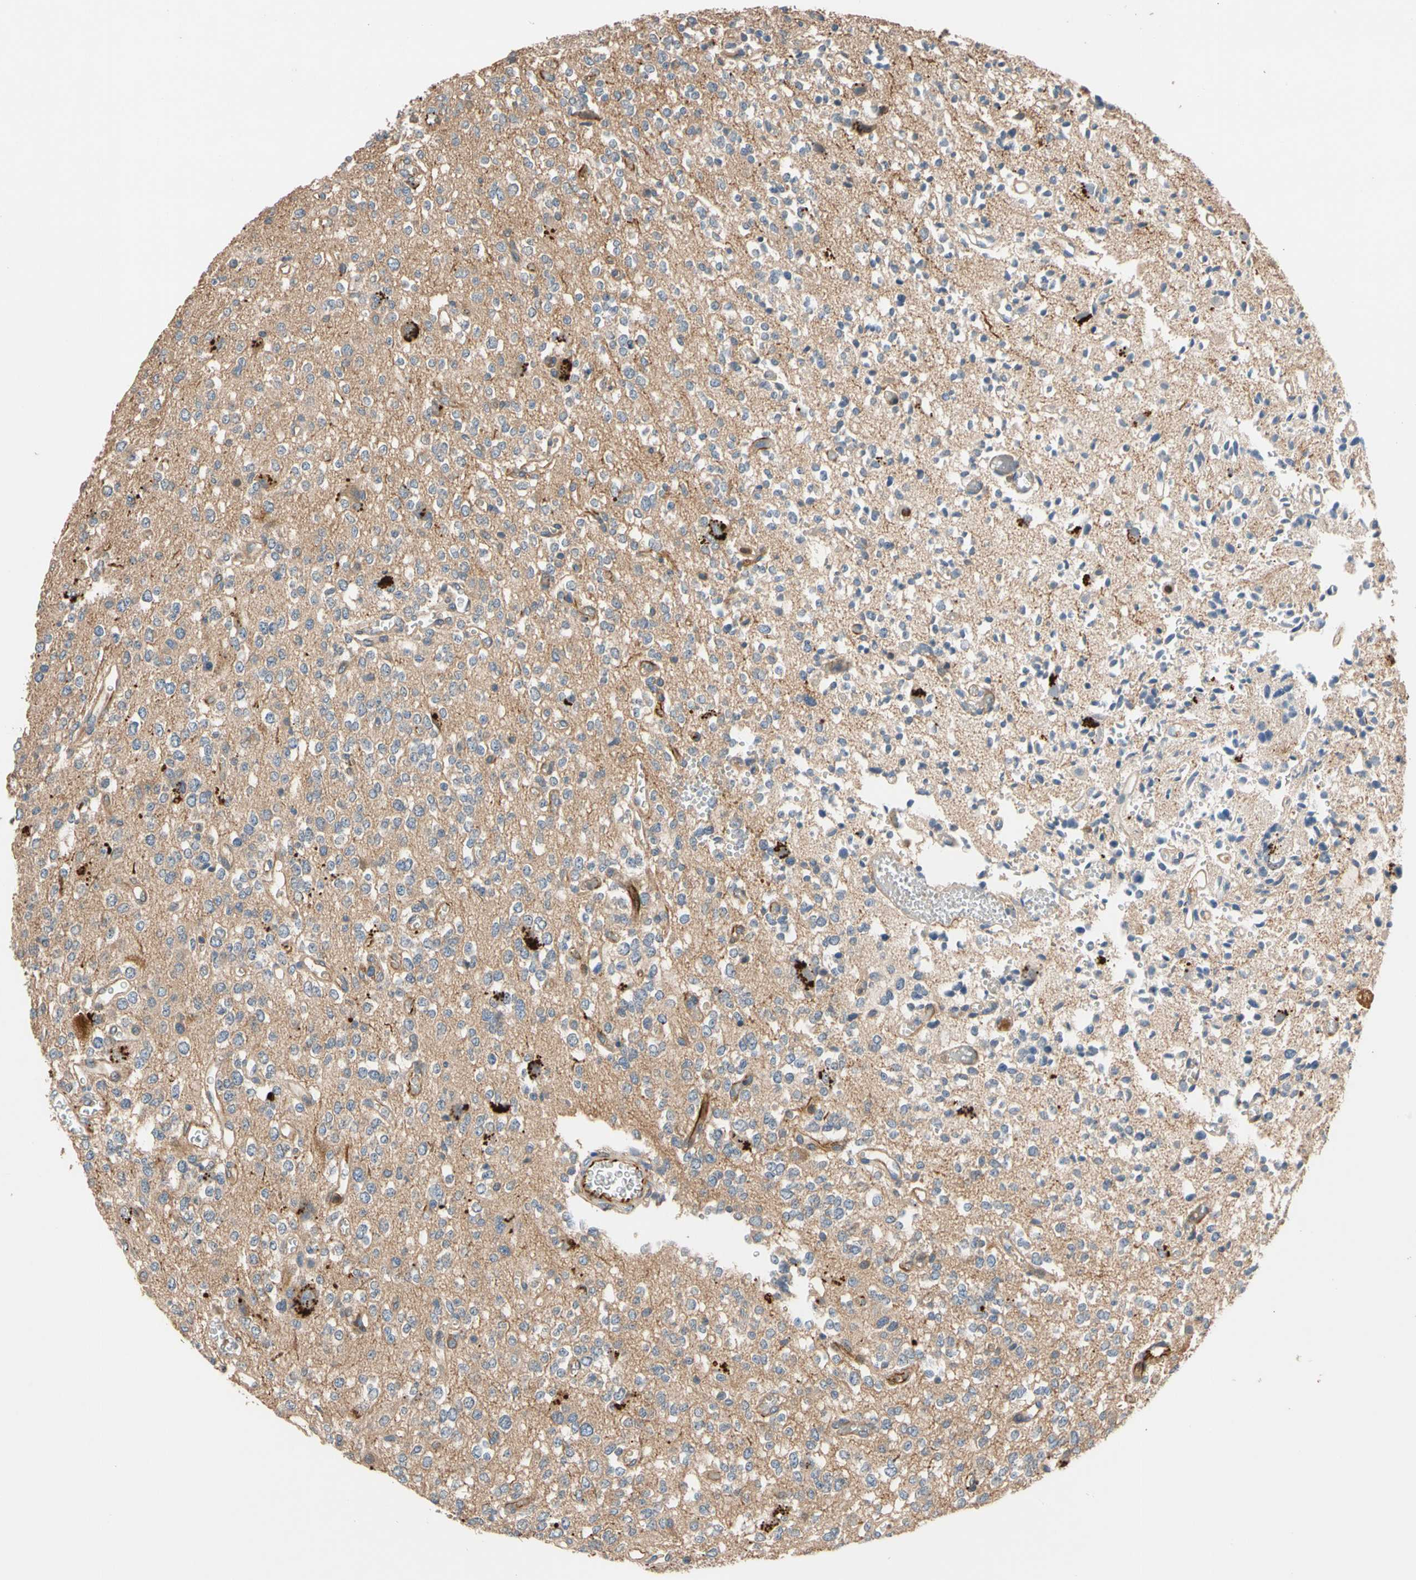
{"staining": {"intensity": "moderate", "quantity": ">75%", "location": "cytoplasmic/membranous"}, "tissue": "glioma", "cell_type": "Tumor cells", "image_type": "cancer", "snomed": [{"axis": "morphology", "description": "Glioma, malignant, Low grade"}, {"axis": "topography", "description": "Brain"}], "caption": "Malignant glioma (low-grade) stained with immunohistochemistry demonstrates moderate cytoplasmic/membranous positivity in about >75% of tumor cells.", "gene": "FGD6", "patient": {"sex": "male", "age": 38}}